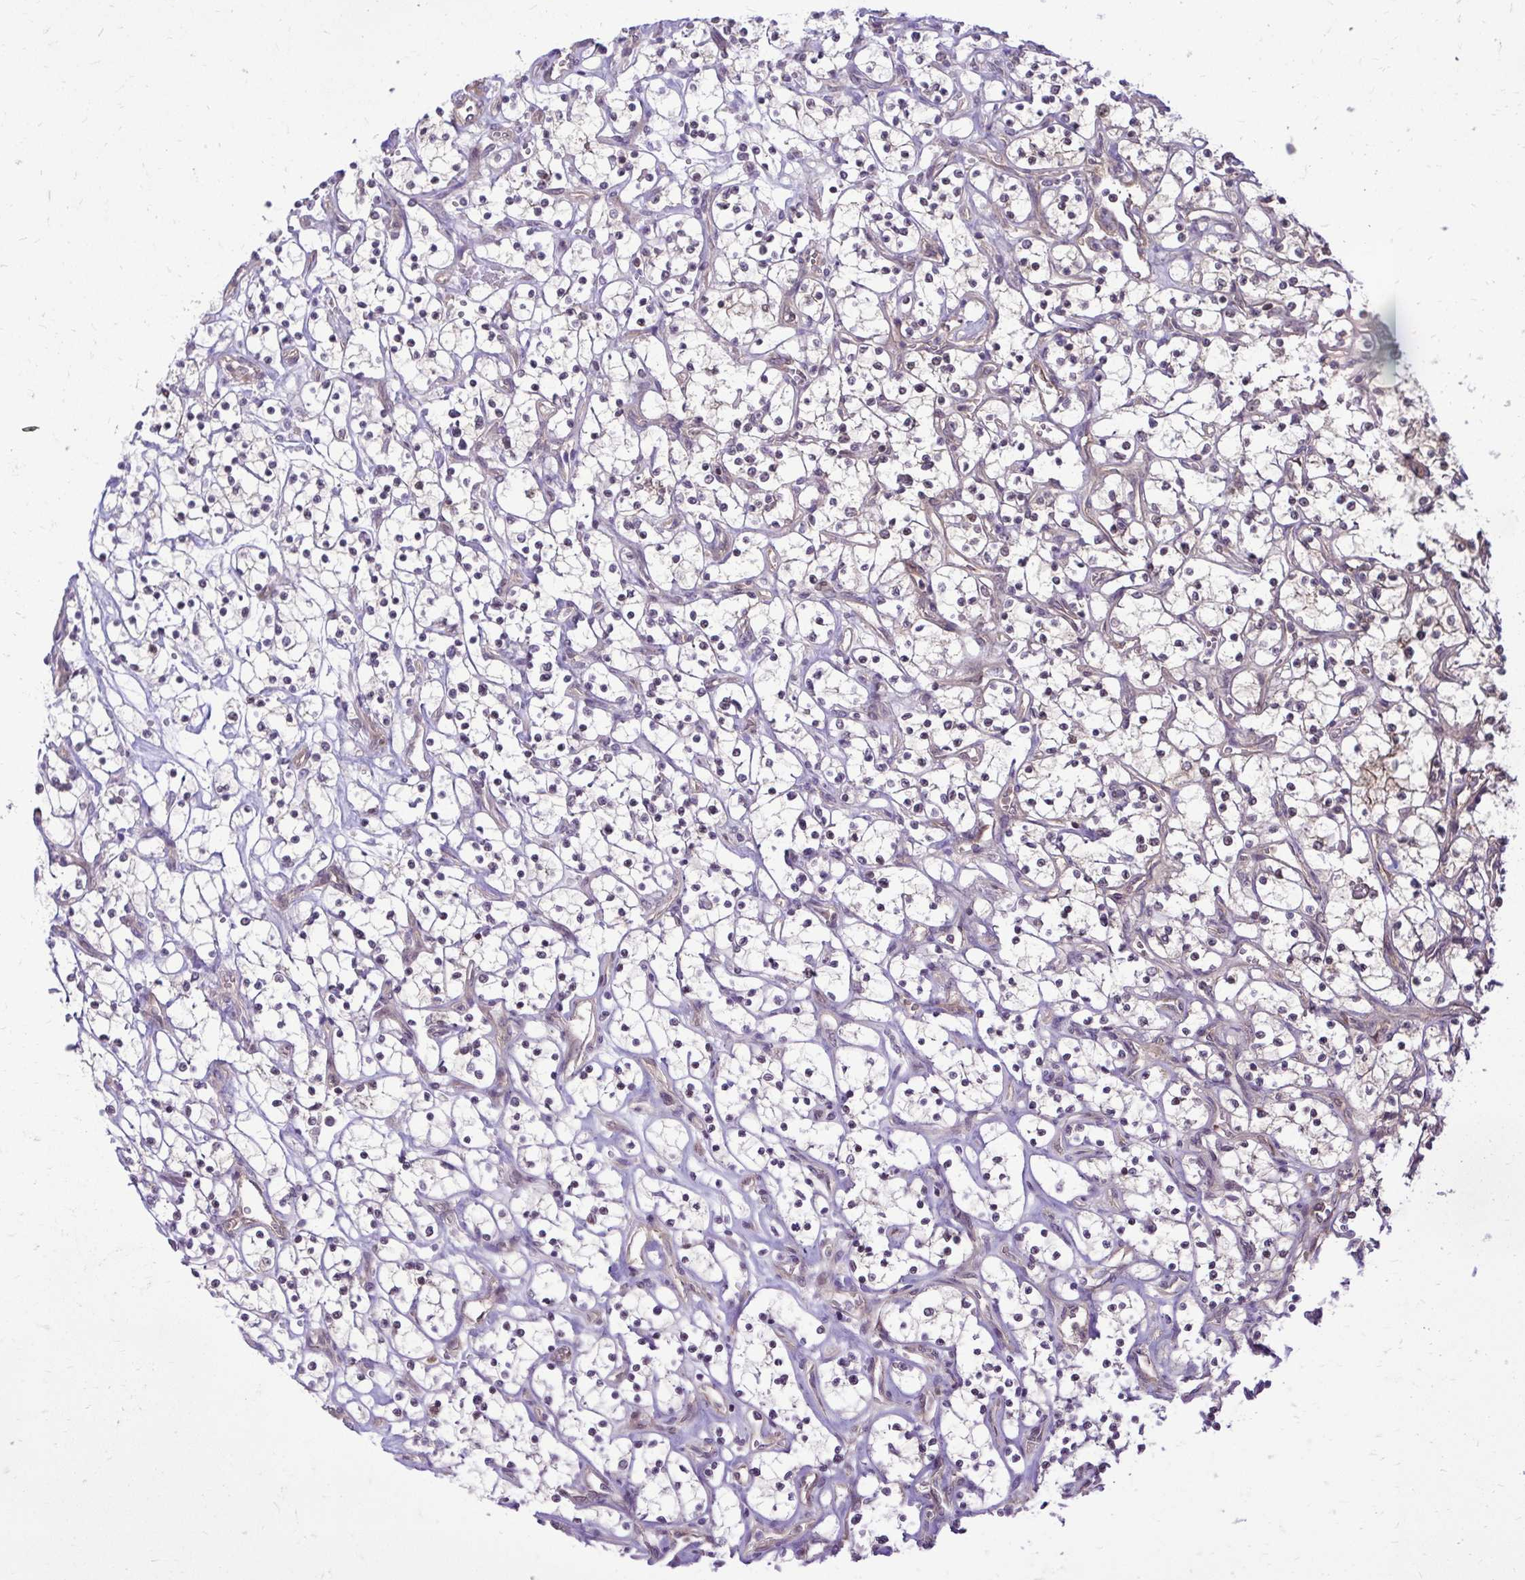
{"staining": {"intensity": "weak", "quantity": "25%-75%", "location": "cytoplasmic/membranous"}, "tissue": "renal cancer", "cell_type": "Tumor cells", "image_type": "cancer", "snomed": [{"axis": "morphology", "description": "Adenocarcinoma, NOS"}, {"axis": "topography", "description": "Kidney"}], "caption": "An image of renal adenocarcinoma stained for a protein reveals weak cytoplasmic/membranous brown staining in tumor cells.", "gene": "PPP5C", "patient": {"sex": "female", "age": 69}}